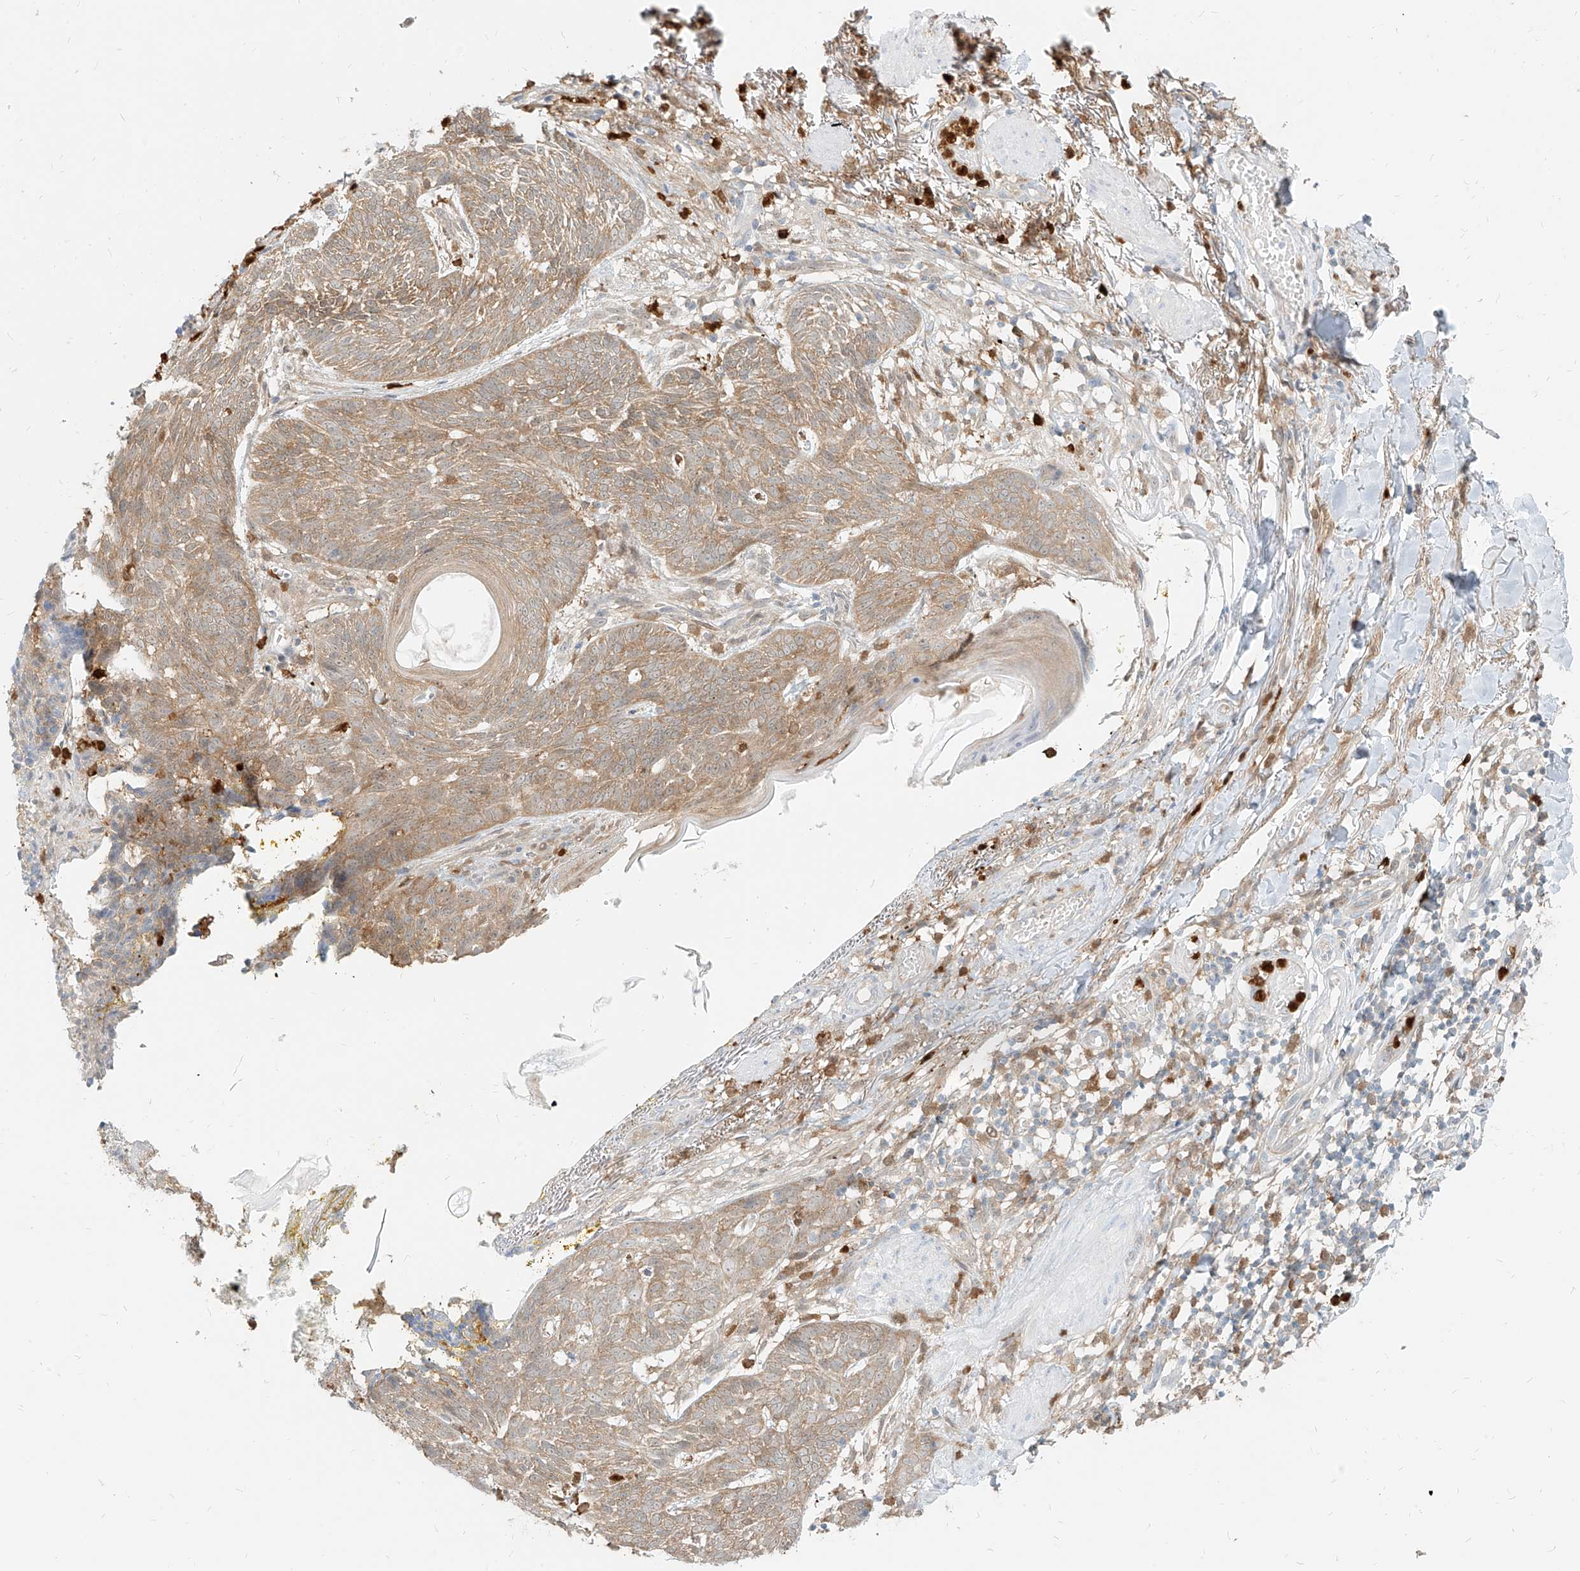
{"staining": {"intensity": "weak", "quantity": ">75%", "location": "cytoplasmic/membranous"}, "tissue": "skin cancer", "cell_type": "Tumor cells", "image_type": "cancer", "snomed": [{"axis": "morphology", "description": "Normal tissue, NOS"}, {"axis": "morphology", "description": "Basal cell carcinoma"}, {"axis": "topography", "description": "Skin"}], "caption": "This image demonstrates immunohistochemistry staining of skin cancer, with low weak cytoplasmic/membranous positivity in about >75% of tumor cells.", "gene": "PGD", "patient": {"sex": "male", "age": 64}}